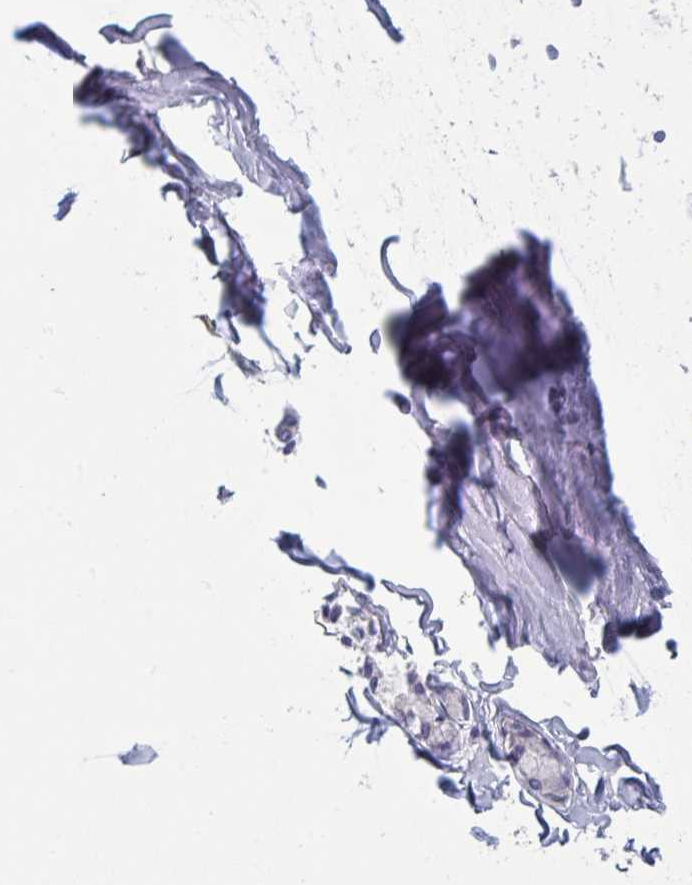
{"staining": {"intensity": "negative", "quantity": "none", "location": "none"}, "tissue": "soft tissue", "cell_type": "Fibroblasts", "image_type": "normal", "snomed": [{"axis": "morphology", "description": "Normal tissue, NOS"}, {"axis": "topography", "description": "Cartilage tissue"}, {"axis": "topography", "description": "Bronchus"}, {"axis": "topography", "description": "Peripheral nerve tissue"}], "caption": "This is an IHC histopathology image of benign soft tissue. There is no expression in fibroblasts.", "gene": "NDUFC2", "patient": {"sex": "male", "age": 67}}